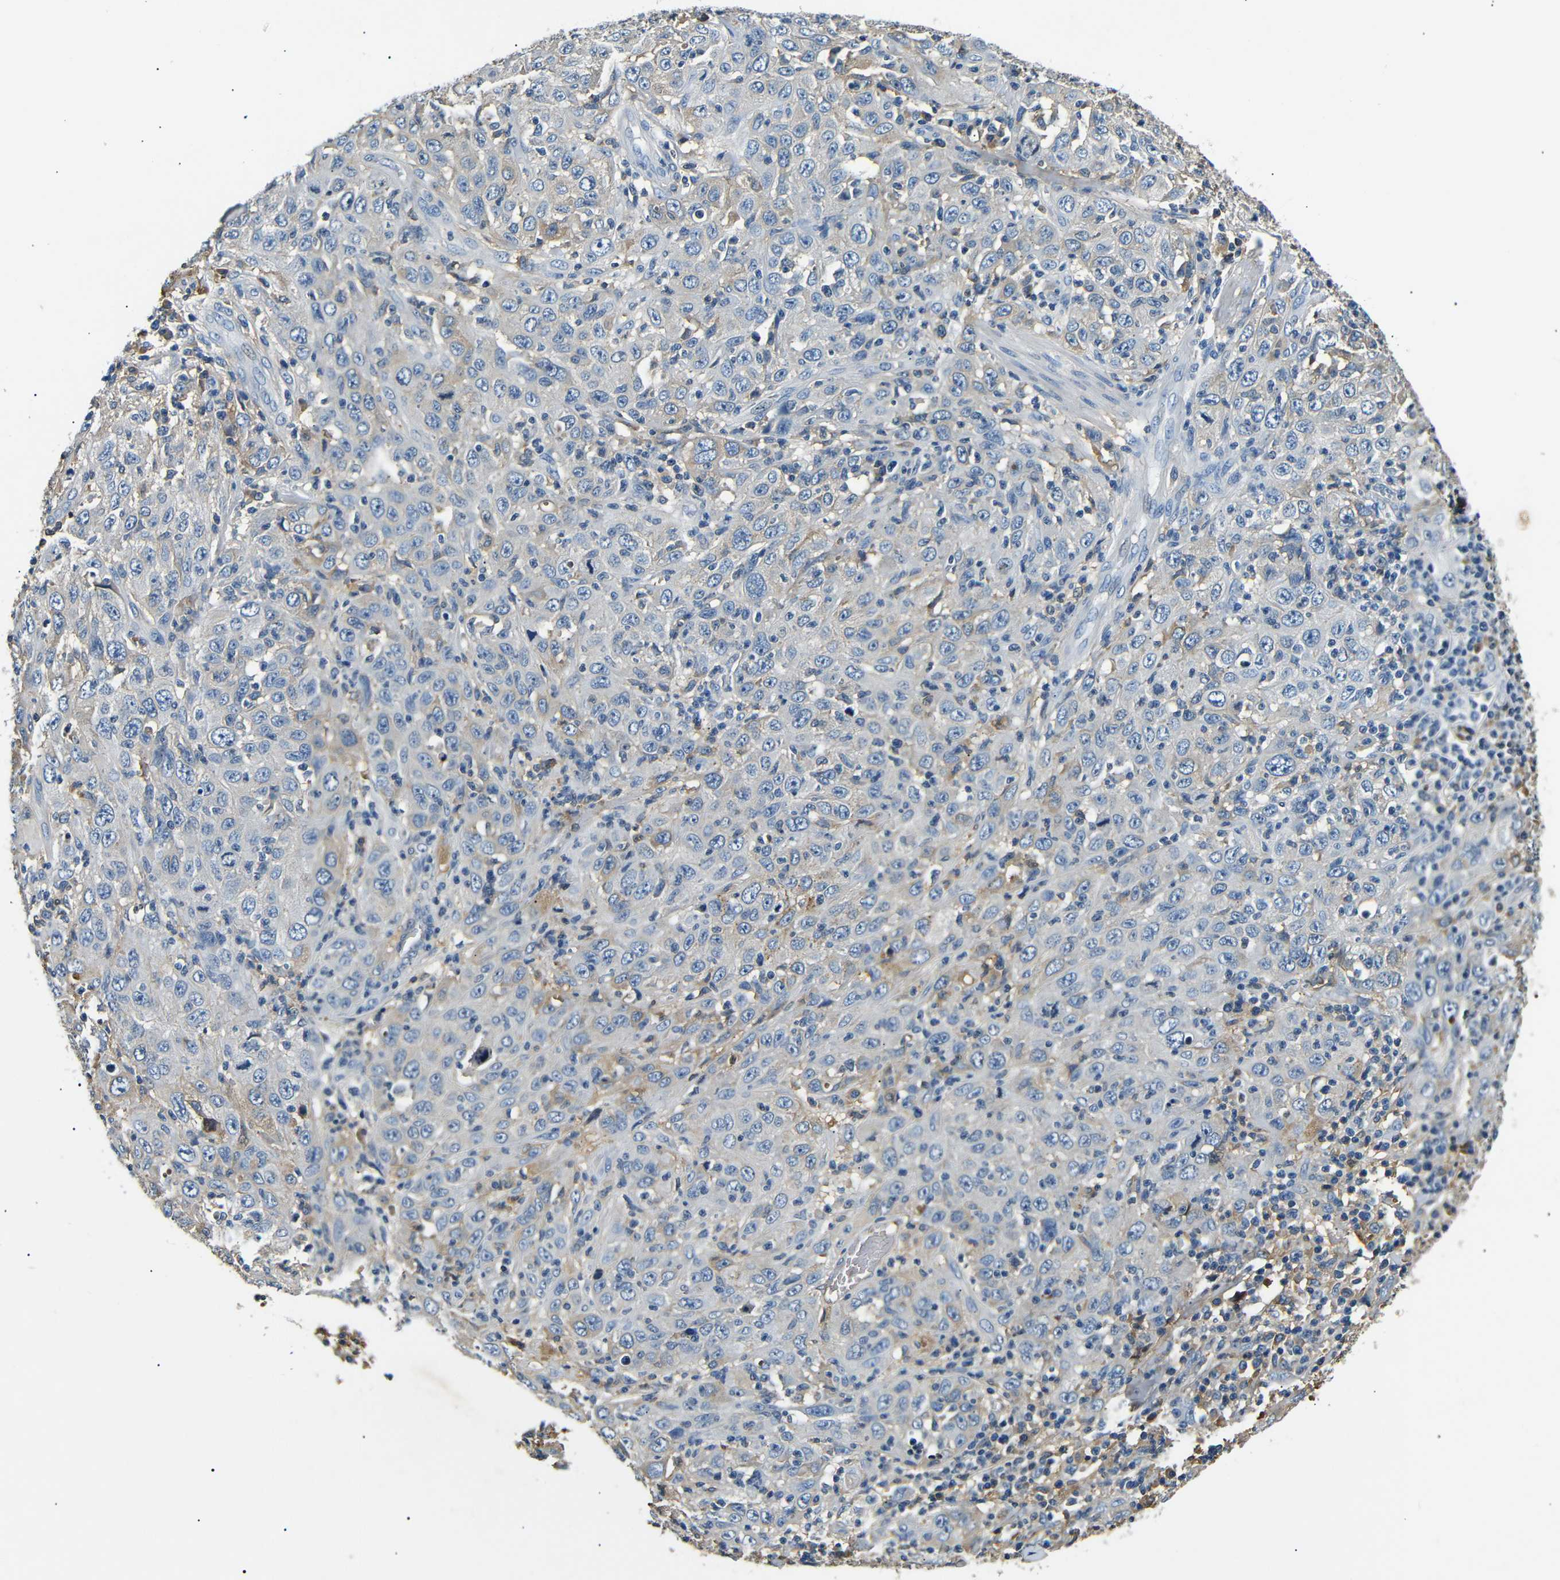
{"staining": {"intensity": "moderate", "quantity": "<25%", "location": "cytoplasmic/membranous"}, "tissue": "skin cancer", "cell_type": "Tumor cells", "image_type": "cancer", "snomed": [{"axis": "morphology", "description": "Squamous cell carcinoma, NOS"}, {"axis": "topography", "description": "Skin"}], "caption": "Tumor cells display moderate cytoplasmic/membranous staining in approximately <25% of cells in skin cancer. The staining was performed using DAB, with brown indicating positive protein expression. Nuclei are stained blue with hematoxylin.", "gene": "LHCGR", "patient": {"sex": "female", "age": 88}}